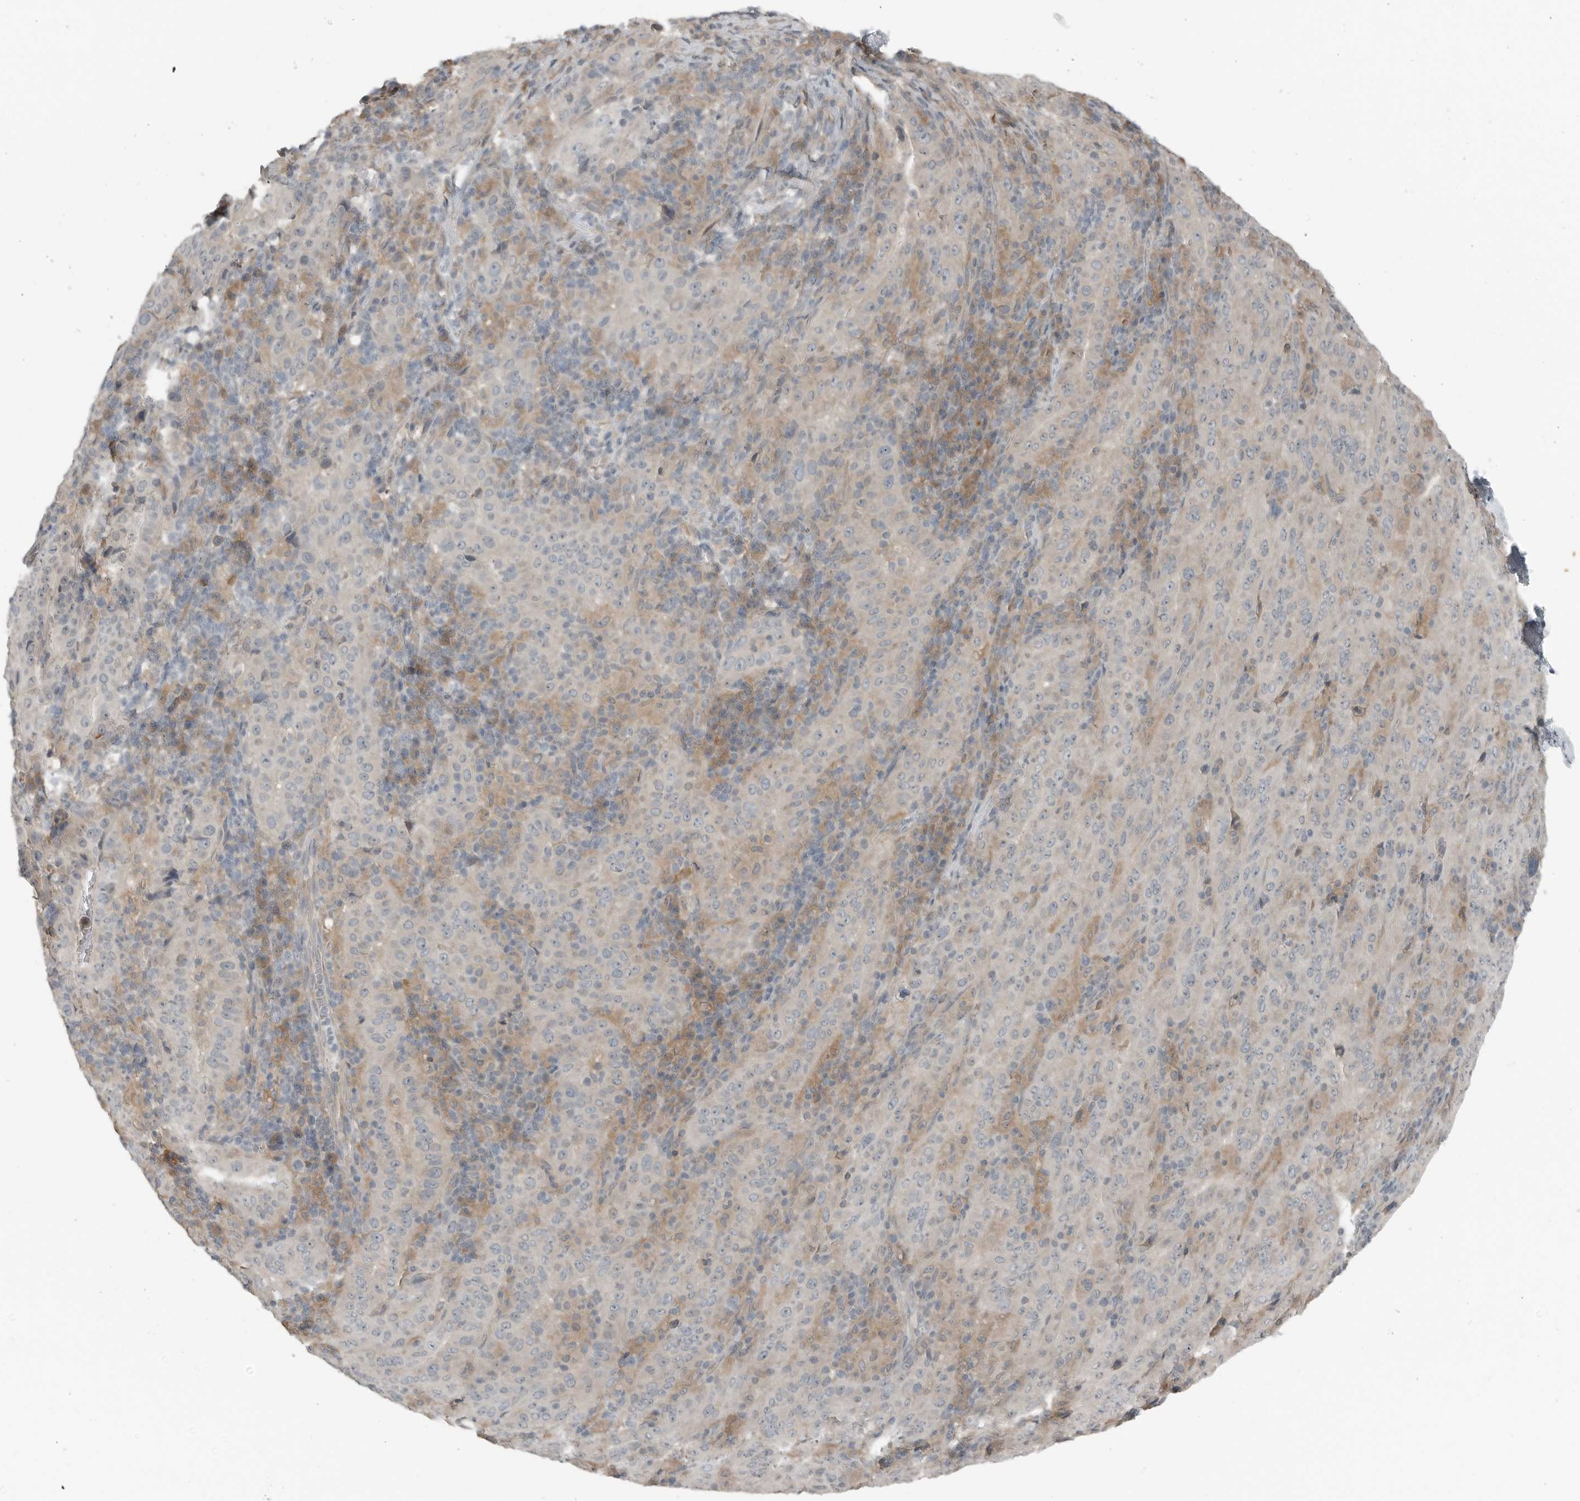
{"staining": {"intensity": "negative", "quantity": "none", "location": "none"}, "tissue": "pancreatic cancer", "cell_type": "Tumor cells", "image_type": "cancer", "snomed": [{"axis": "morphology", "description": "Adenocarcinoma, NOS"}, {"axis": "topography", "description": "Pancreas"}], "caption": "The immunohistochemistry (IHC) histopathology image has no significant staining in tumor cells of adenocarcinoma (pancreatic) tissue.", "gene": "KYAT1", "patient": {"sex": "male", "age": 63}}